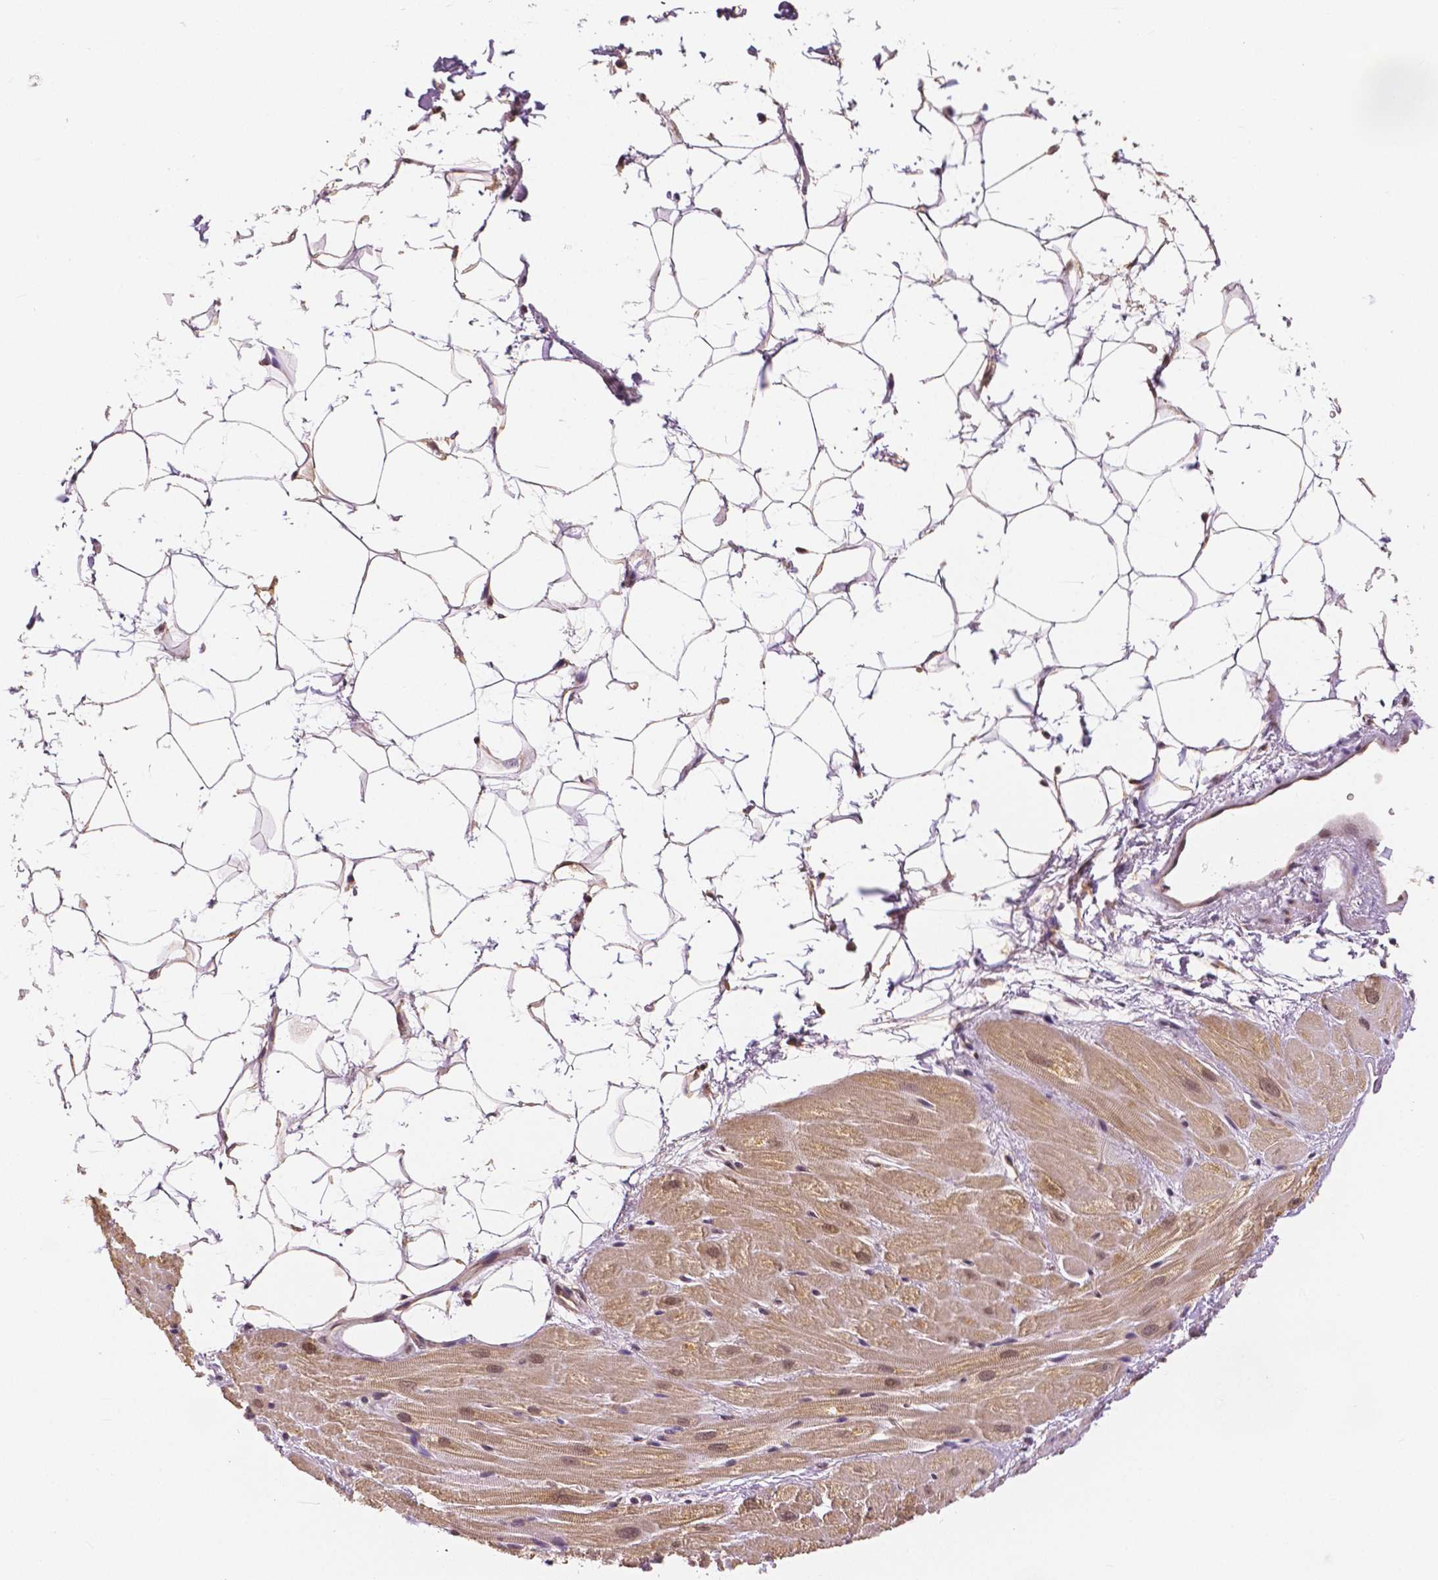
{"staining": {"intensity": "weak", "quantity": "<25%", "location": "cytoplasmic/membranous,nuclear"}, "tissue": "heart muscle", "cell_type": "Cardiomyocytes", "image_type": "normal", "snomed": [{"axis": "morphology", "description": "Normal tissue, NOS"}, {"axis": "topography", "description": "Heart"}], "caption": "This is an immunohistochemistry photomicrograph of benign heart muscle. There is no positivity in cardiomyocytes.", "gene": "MAP1LC3B", "patient": {"sex": "male", "age": 62}}